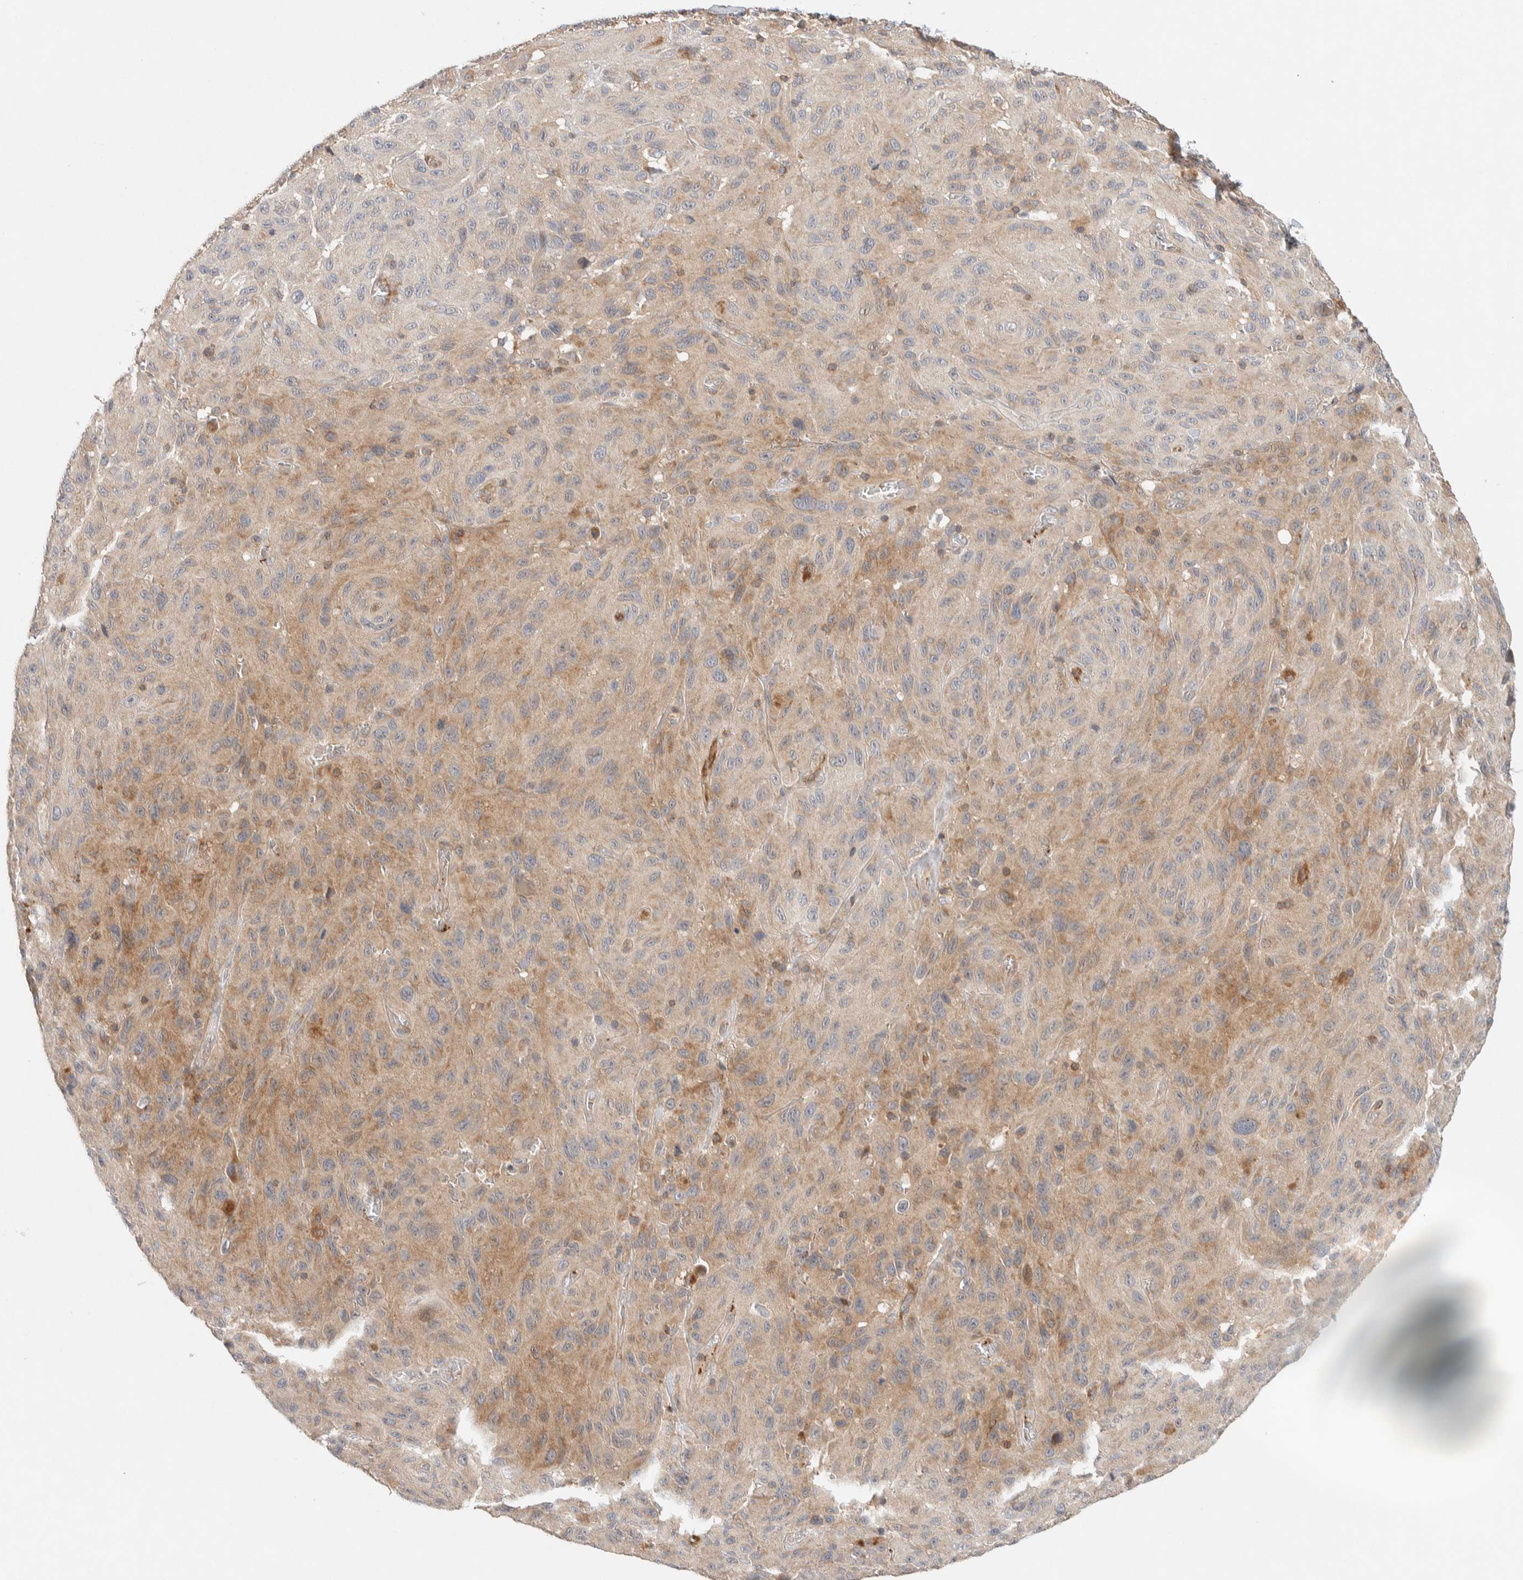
{"staining": {"intensity": "weak", "quantity": ">75%", "location": "cytoplasmic/membranous"}, "tissue": "melanoma", "cell_type": "Tumor cells", "image_type": "cancer", "snomed": [{"axis": "morphology", "description": "Malignant melanoma, NOS"}, {"axis": "topography", "description": "Skin"}], "caption": "High-power microscopy captured an immunohistochemistry histopathology image of melanoma, revealing weak cytoplasmic/membranous expression in about >75% of tumor cells. Immunohistochemistry (ihc) stains the protein in brown and the nuclei are stained blue.", "gene": "KIF9", "patient": {"sex": "male", "age": 66}}